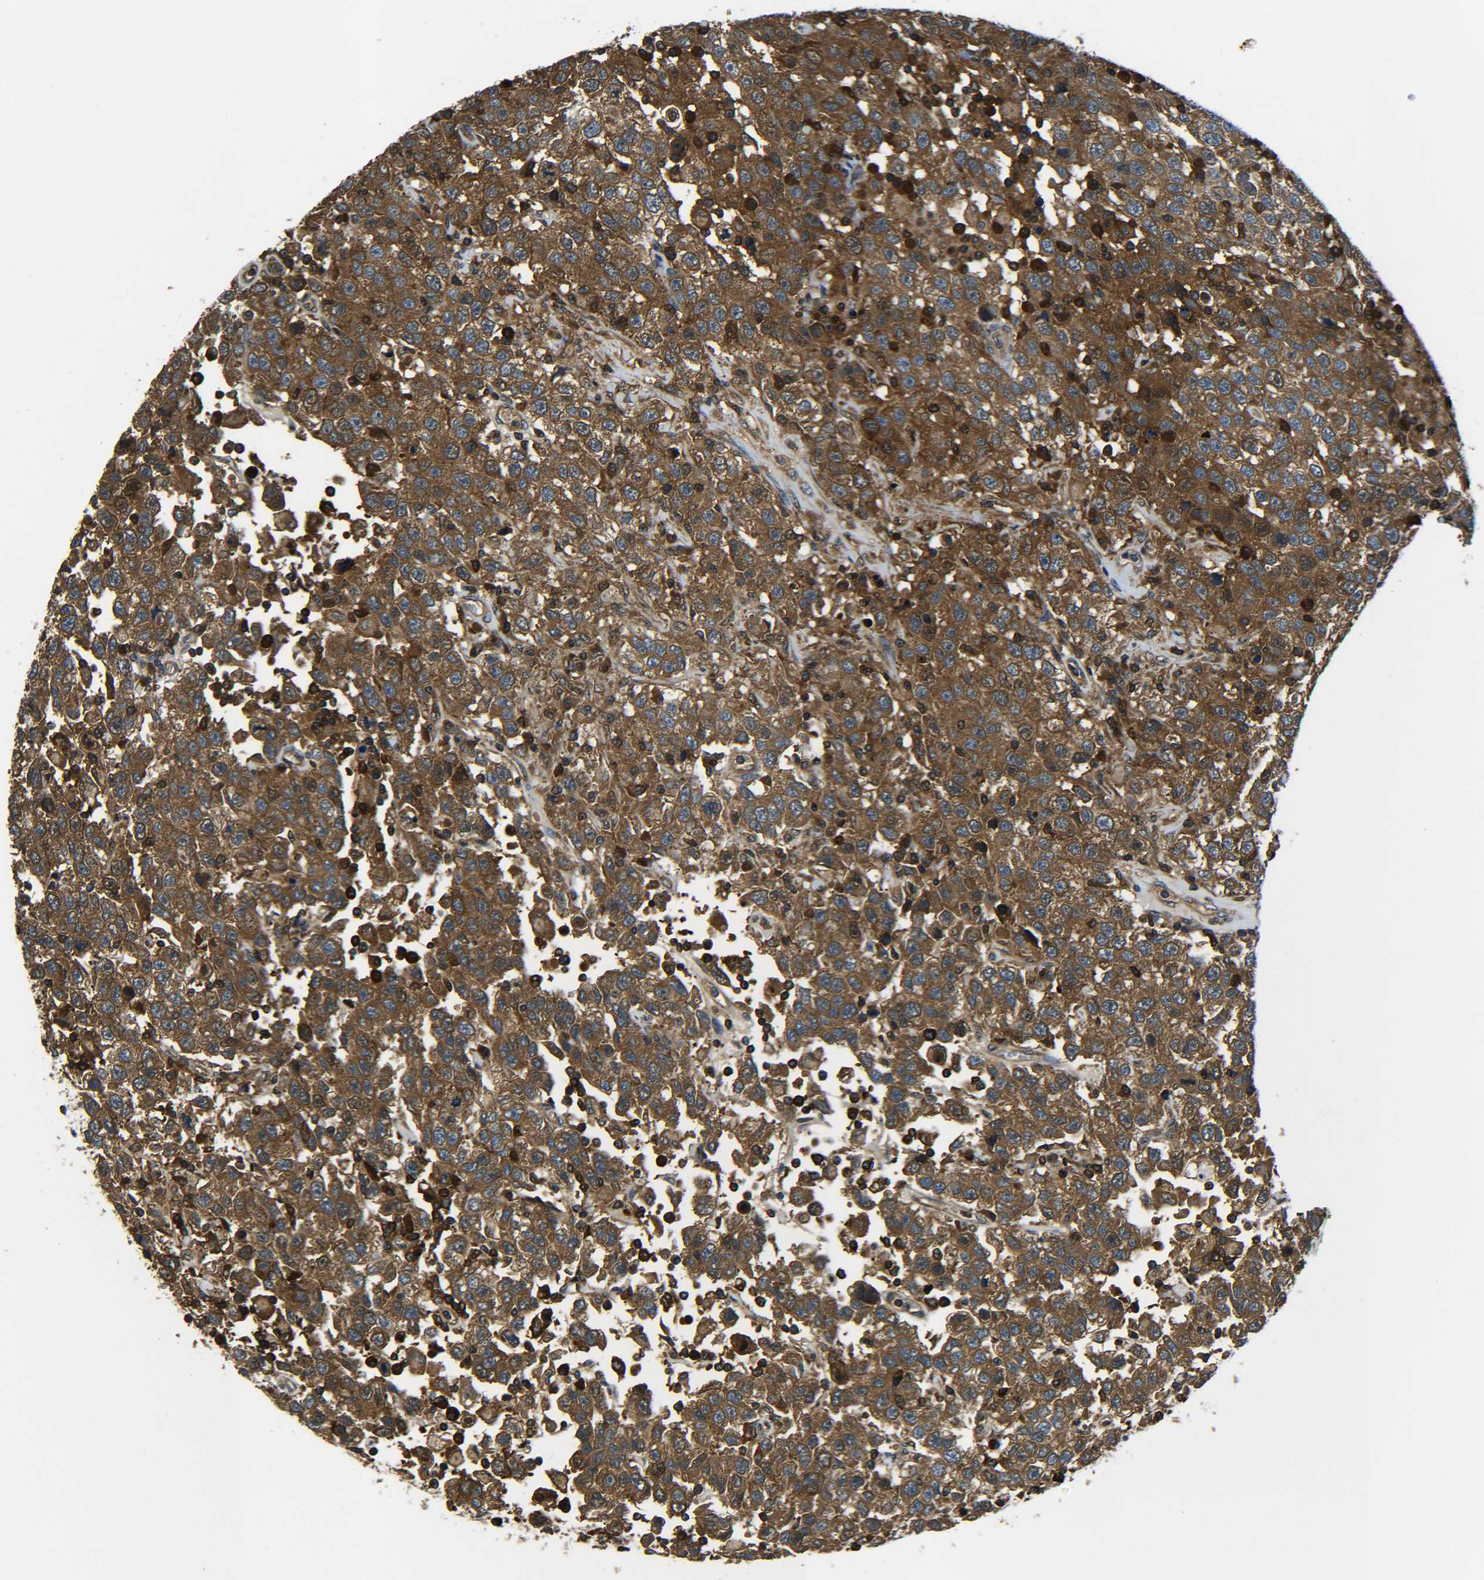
{"staining": {"intensity": "strong", "quantity": ">75%", "location": "cytoplasmic/membranous"}, "tissue": "testis cancer", "cell_type": "Tumor cells", "image_type": "cancer", "snomed": [{"axis": "morphology", "description": "Seminoma, NOS"}, {"axis": "topography", "description": "Testis"}], "caption": "High-power microscopy captured an immunohistochemistry histopathology image of testis cancer (seminoma), revealing strong cytoplasmic/membranous positivity in about >75% of tumor cells.", "gene": "PREB", "patient": {"sex": "male", "age": 41}}